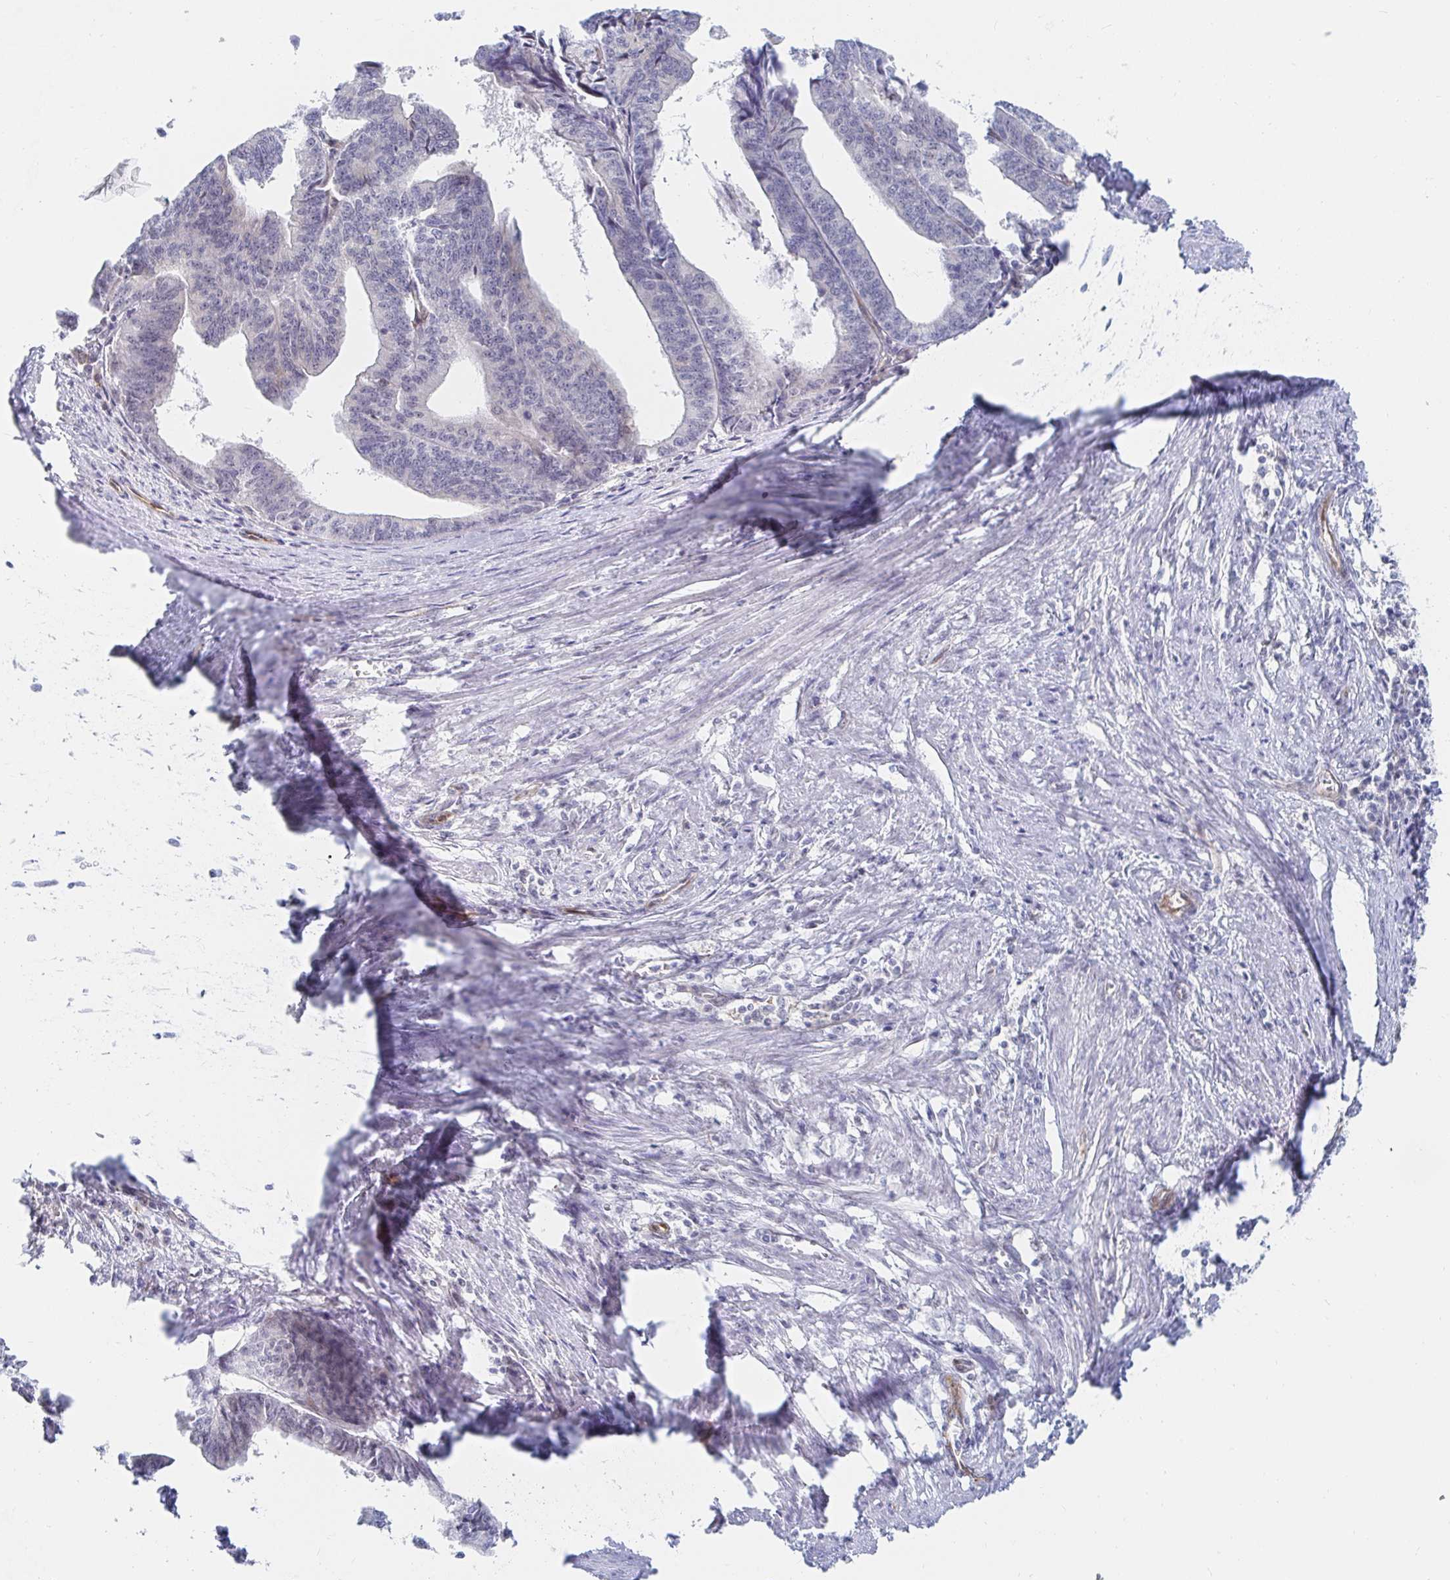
{"staining": {"intensity": "negative", "quantity": "none", "location": "none"}, "tissue": "endometrial cancer", "cell_type": "Tumor cells", "image_type": "cancer", "snomed": [{"axis": "morphology", "description": "Adenocarcinoma, NOS"}, {"axis": "topography", "description": "Endometrium"}], "caption": "DAB immunohistochemical staining of endometrial adenocarcinoma displays no significant positivity in tumor cells. Brightfield microscopy of immunohistochemistry (IHC) stained with DAB (3,3'-diaminobenzidine) (brown) and hematoxylin (blue), captured at high magnification.", "gene": "COL28A1", "patient": {"sex": "female", "age": 65}}